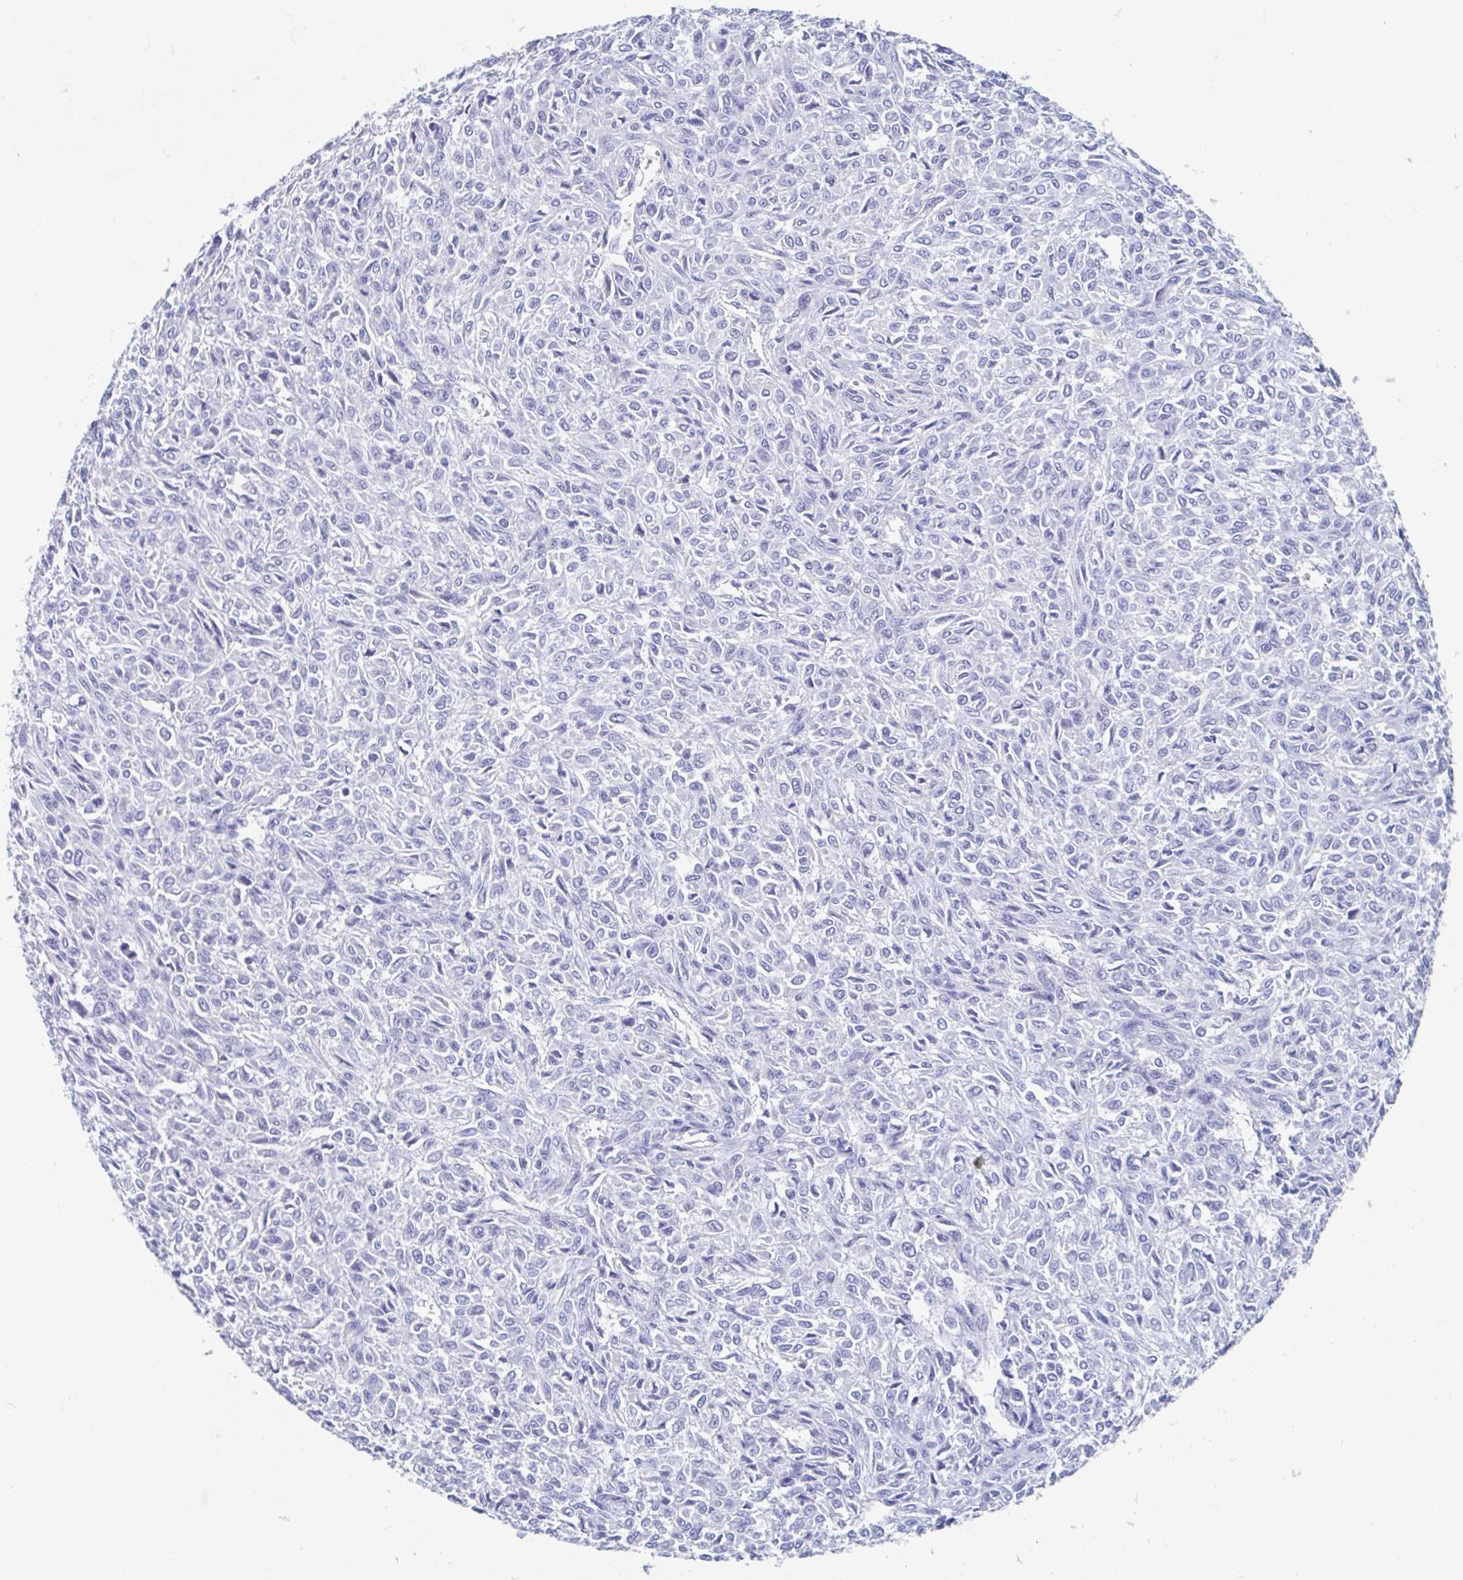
{"staining": {"intensity": "negative", "quantity": "none", "location": "none"}, "tissue": "renal cancer", "cell_type": "Tumor cells", "image_type": "cancer", "snomed": [{"axis": "morphology", "description": "Adenocarcinoma, NOS"}, {"axis": "topography", "description": "Kidney"}], "caption": "Immunohistochemical staining of renal adenocarcinoma displays no significant positivity in tumor cells.", "gene": "SHCBP1L", "patient": {"sex": "male", "age": 58}}